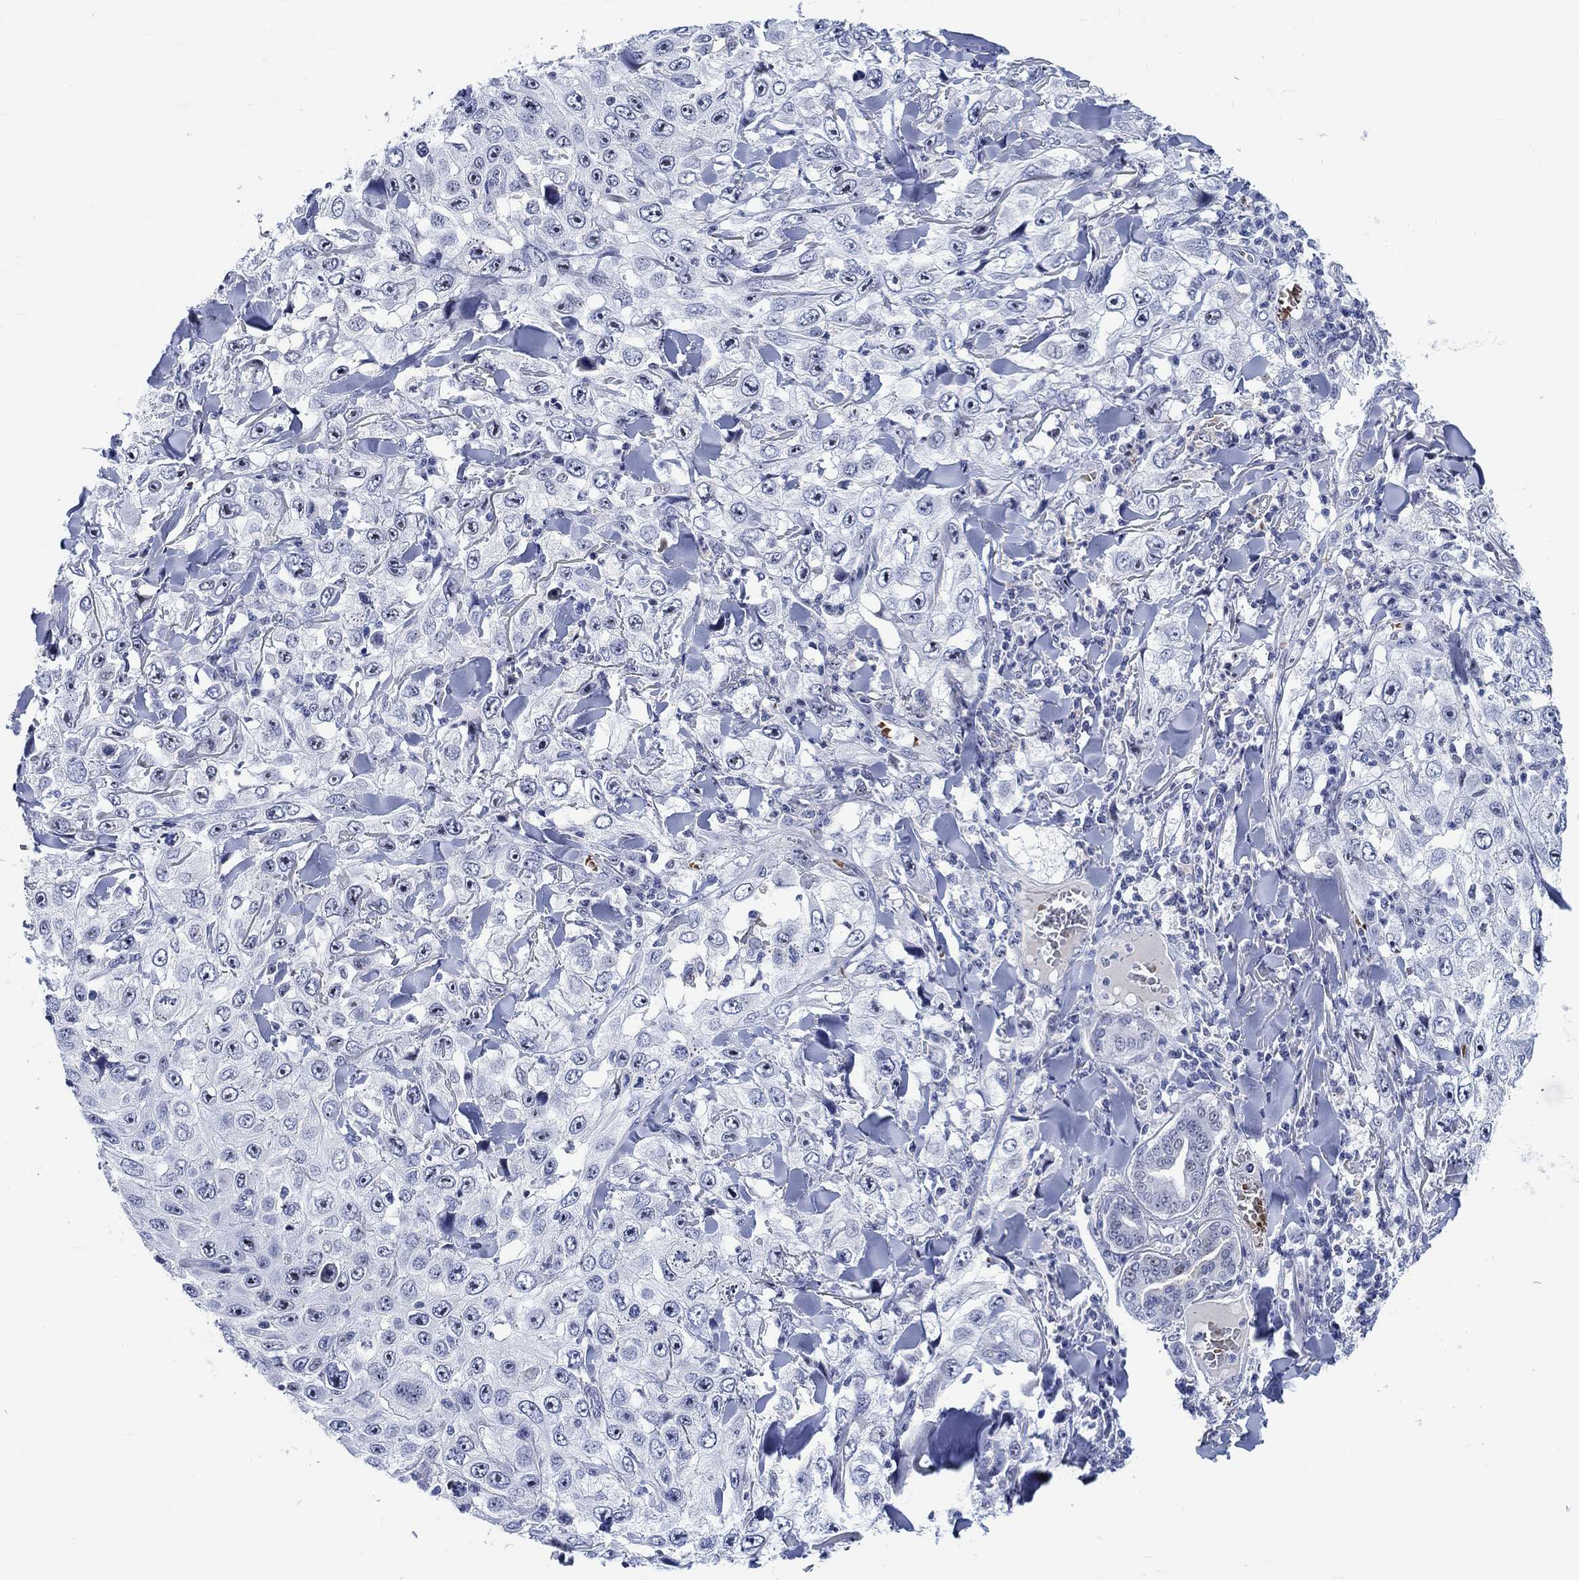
{"staining": {"intensity": "strong", "quantity": "25%-75%", "location": "nuclear"}, "tissue": "skin cancer", "cell_type": "Tumor cells", "image_type": "cancer", "snomed": [{"axis": "morphology", "description": "Squamous cell carcinoma, NOS"}, {"axis": "topography", "description": "Skin"}], "caption": "High-power microscopy captured an IHC image of skin cancer, revealing strong nuclear staining in about 25%-75% of tumor cells.", "gene": "ZNF446", "patient": {"sex": "male", "age": 82}}